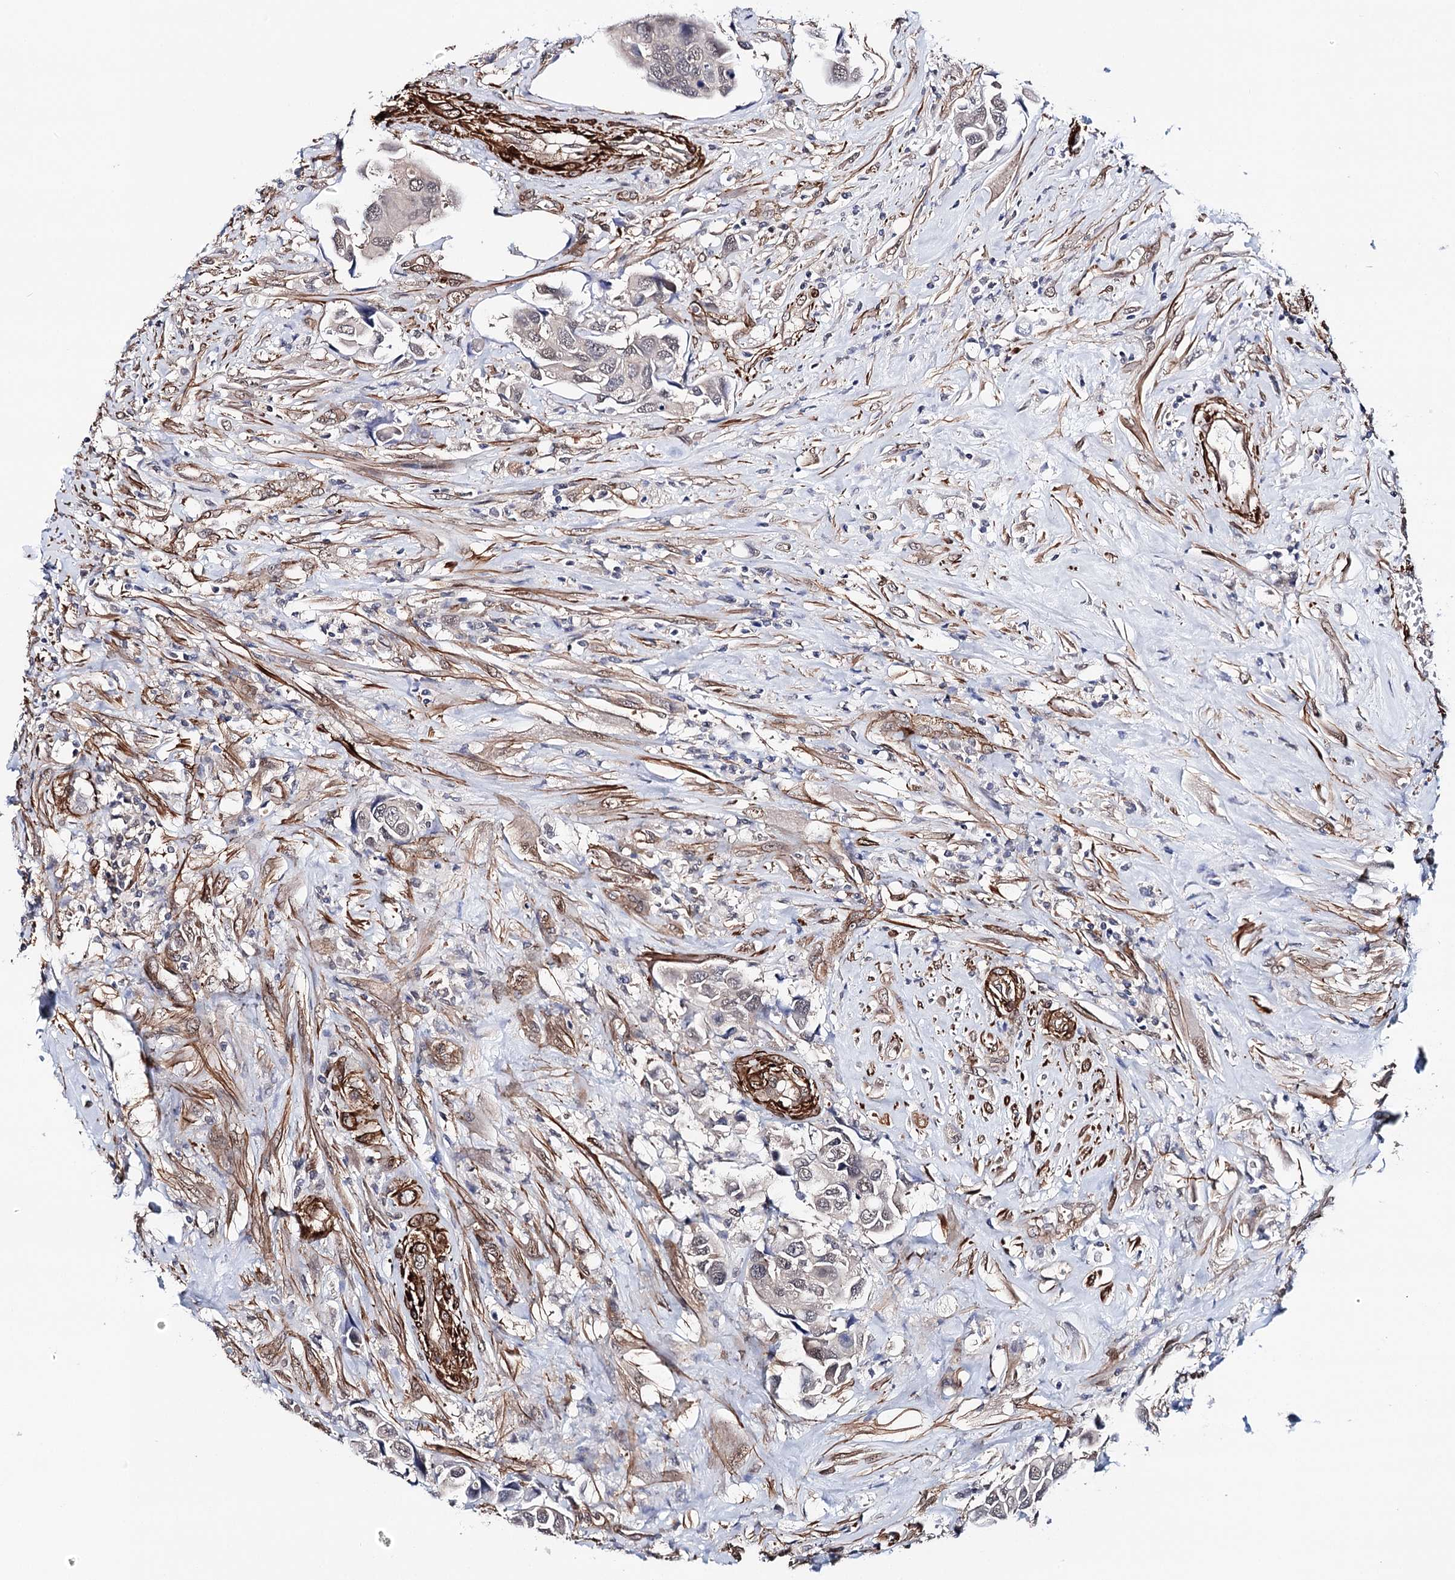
{"staining": {"intensity": "negative", "quantity": "none", "location": "none"}, "tissue": "urothelial cancer", "cell_type": "Tumor cells", "image_type": "cancer", "snomed": [{"axis": "morphology", "description": "Urothelial carcinoma, High grade"}, {"axis": "topography", "description": "Urinary bladder"}], "caption": "A photomicrograph of urothelial carcinoma (high-grade) stained for a protein displays no brown staining in tumor cells.", "gene": "PPP2R5B", "patient": {"sex": "male", "age": 74}}